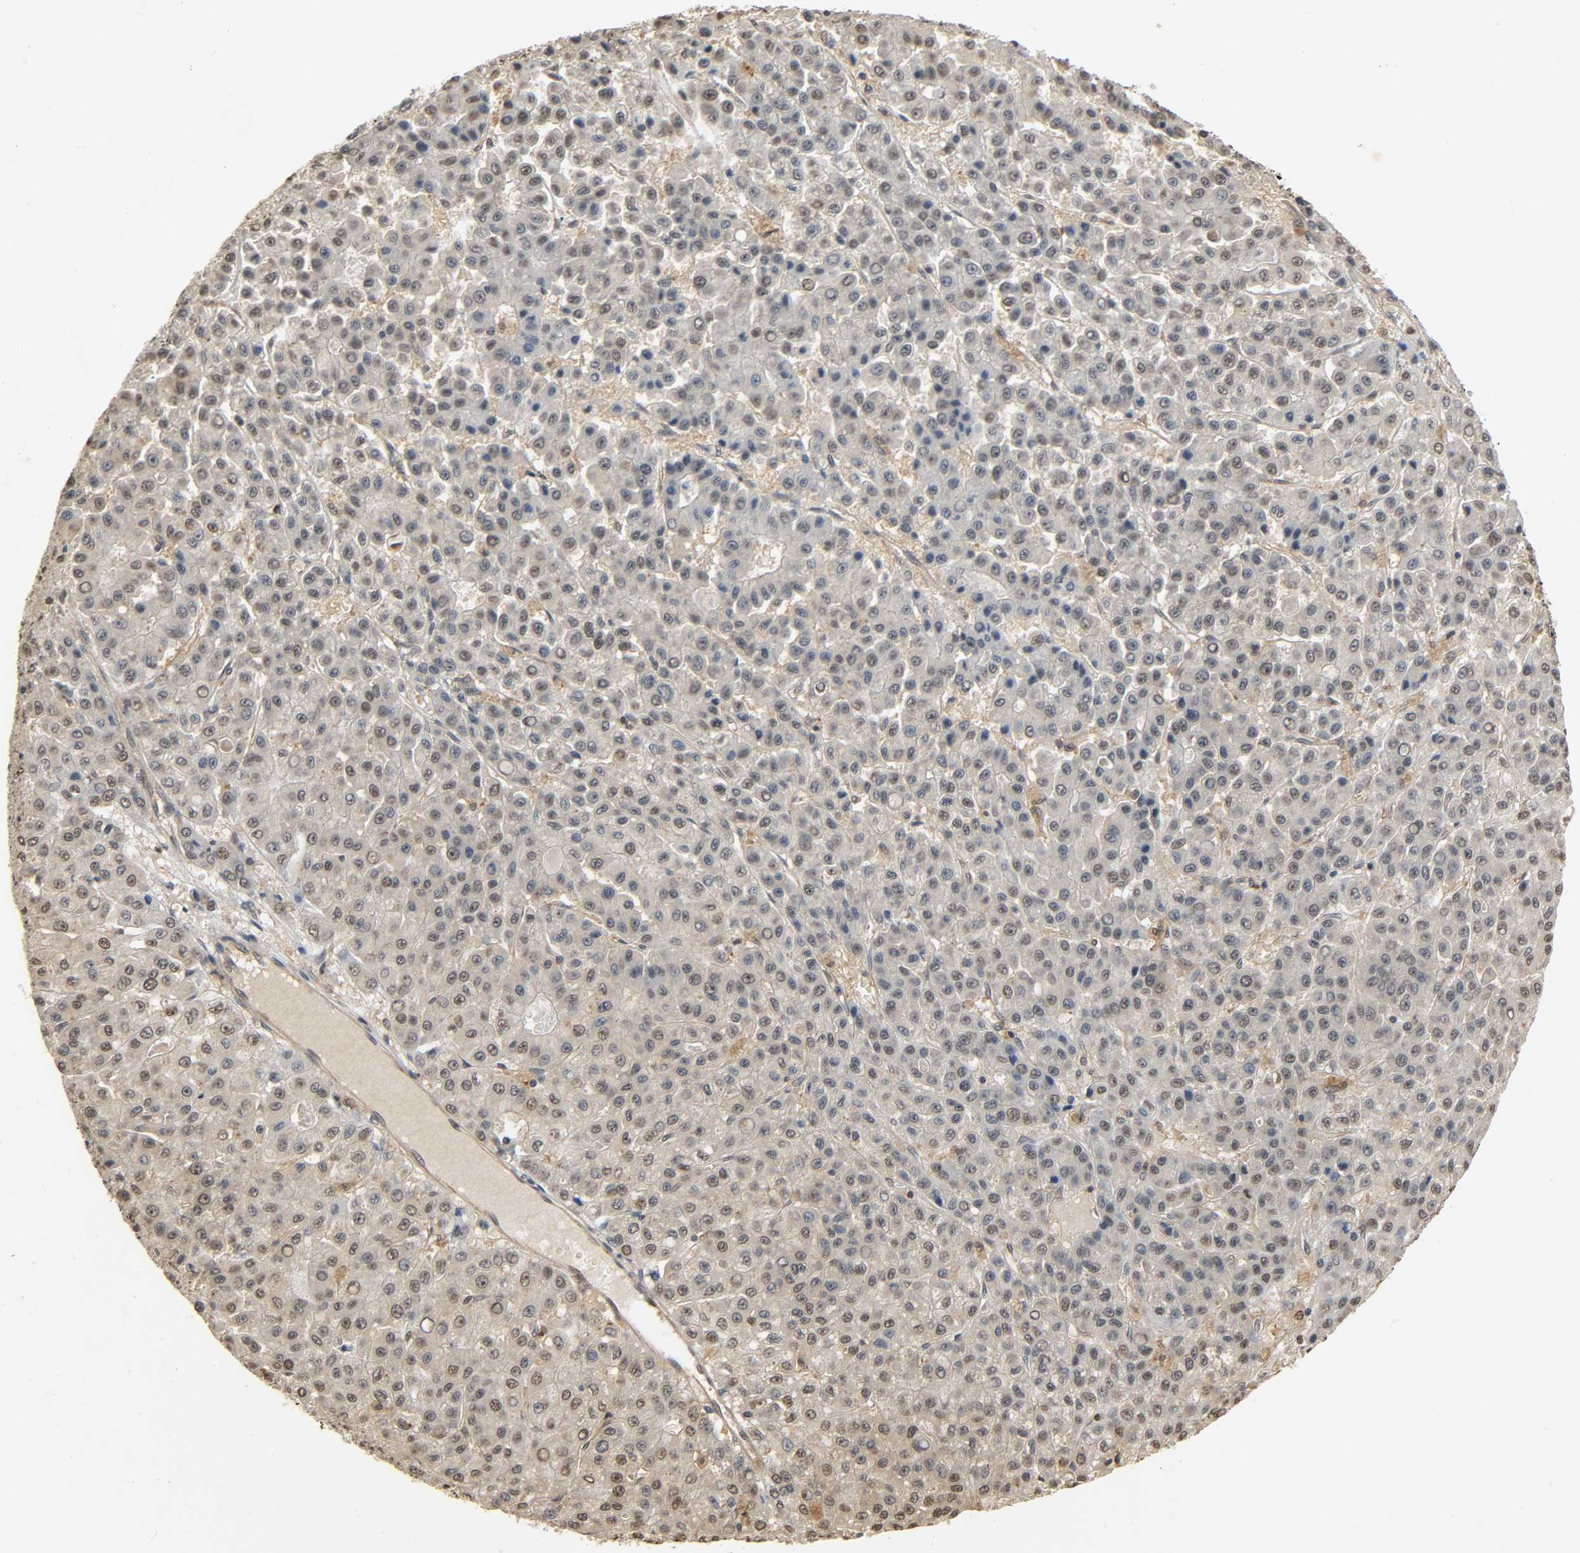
{"staining": {"intensity": "weak", "quantity": "25%-75%", "location": "nuclear"}, "tissue": "liver cancer", "cell_type": "Tumor cells", "image_type": "cancer", "snomed": [{"axis": "morphology", "description": "Carcinoma, Hepatocellular, NOS"}, {"axis": "topography", "description": "Liver"}], "caption": "A micrograph showing weak nuclear staining in about 25%-75% of tumor cells in liver hepatocellular carcinoma, as visualized by brown immunohistochemical staining.", "gene": "ZFPM2", "patient": {"sex": "male", "age": 70}}